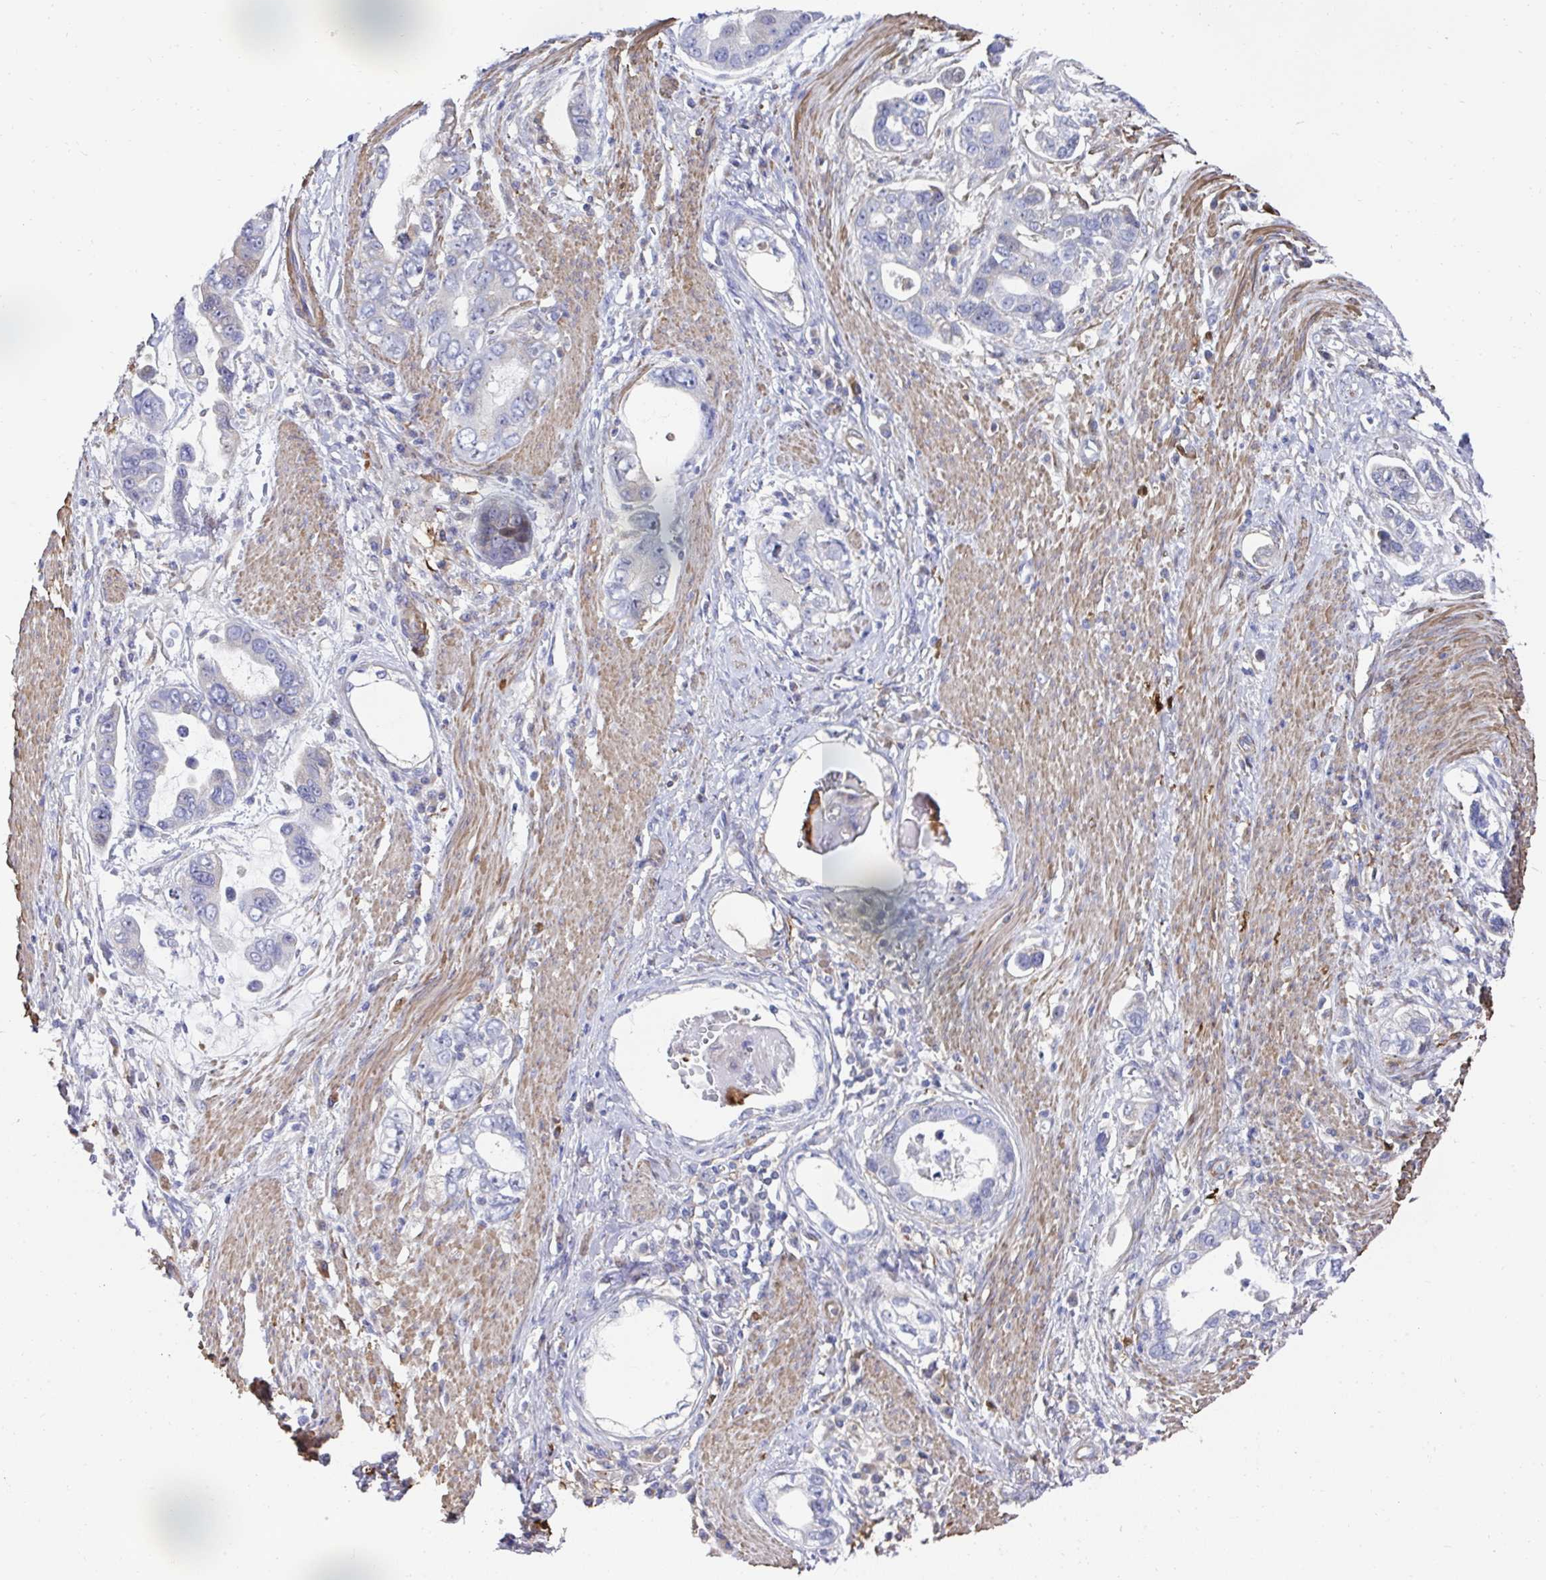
{"staining": {"intensity": "negative", "quantity": "none", "location": "none"}, "tissue": "stomach cancer", "cell_type": "Tumor cells", "image_type": "cancer", "snomed": [{"axis": "morphology", "description": "Adenocarcinoma, NOS"}, {"axis": "topography", "description": "Stomach, lower"}], "caption": "This is an IHC histopathology image of human stomach cancer (adenocarcinoma). There is no expression in tumor cells.", "gene": "FBXL13", "patient": {"sex": "female", "age": 93}}